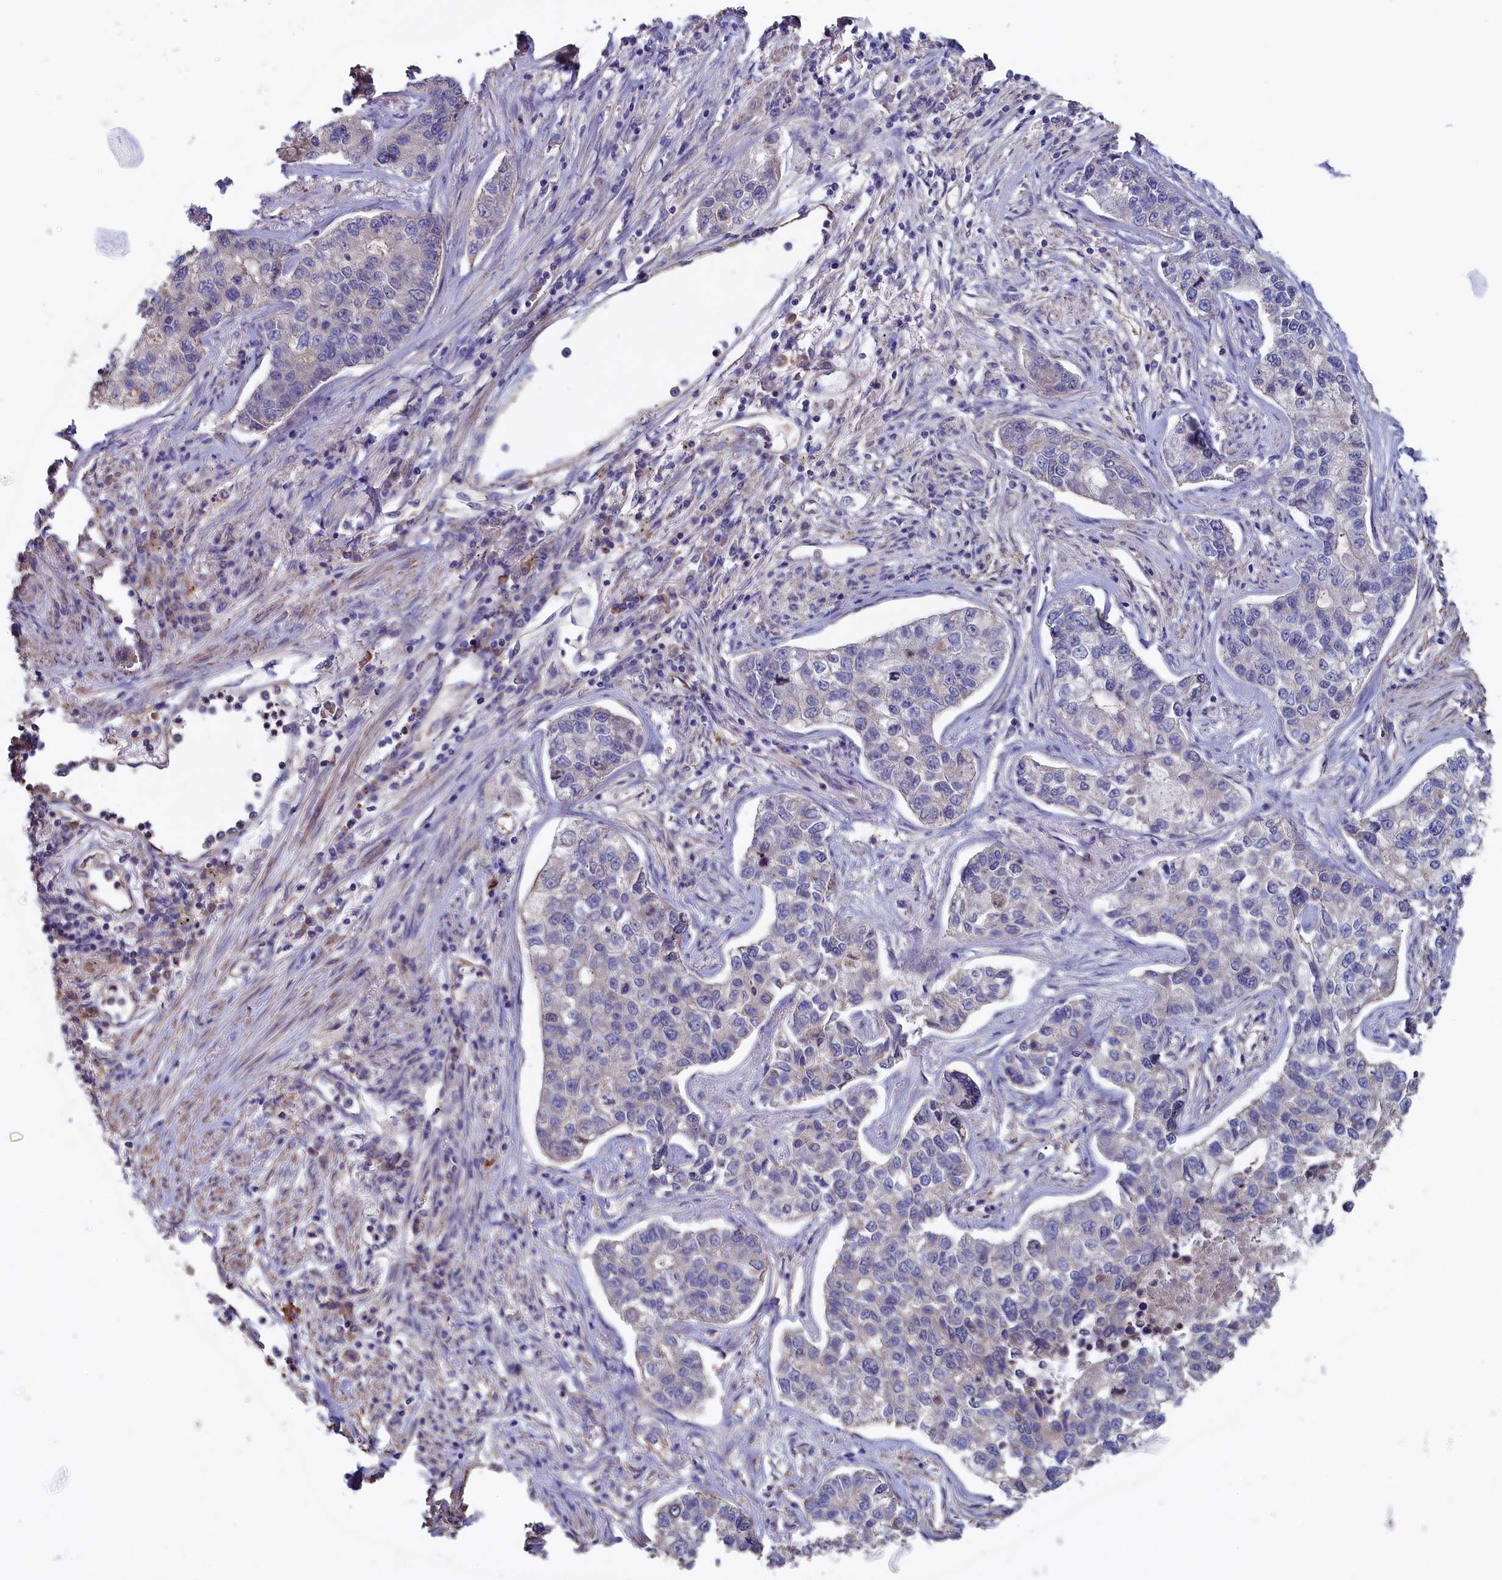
{"staining": {"intensity": "negative", "quantity": "none", "location": "none"}, "tissue": "lung cancer", "cell_type": "Tumor cells", "image_type": "cancer", "snomed": [{"axis": "morphology", "description": "Adenocarcinoma, NOS"}, {"axis": "topography", "description": "Lung"}], "caption": "Immunohistochemistry (IHC) image of neoplastic tissue: adenocarcinoma (lung) stained with DAB (3,3'-diaminobenzidine) displays no significant protein positivity in tumor cells.", "gene": "ANKRD2", "patient": {"sex": "male", "age": 49}}